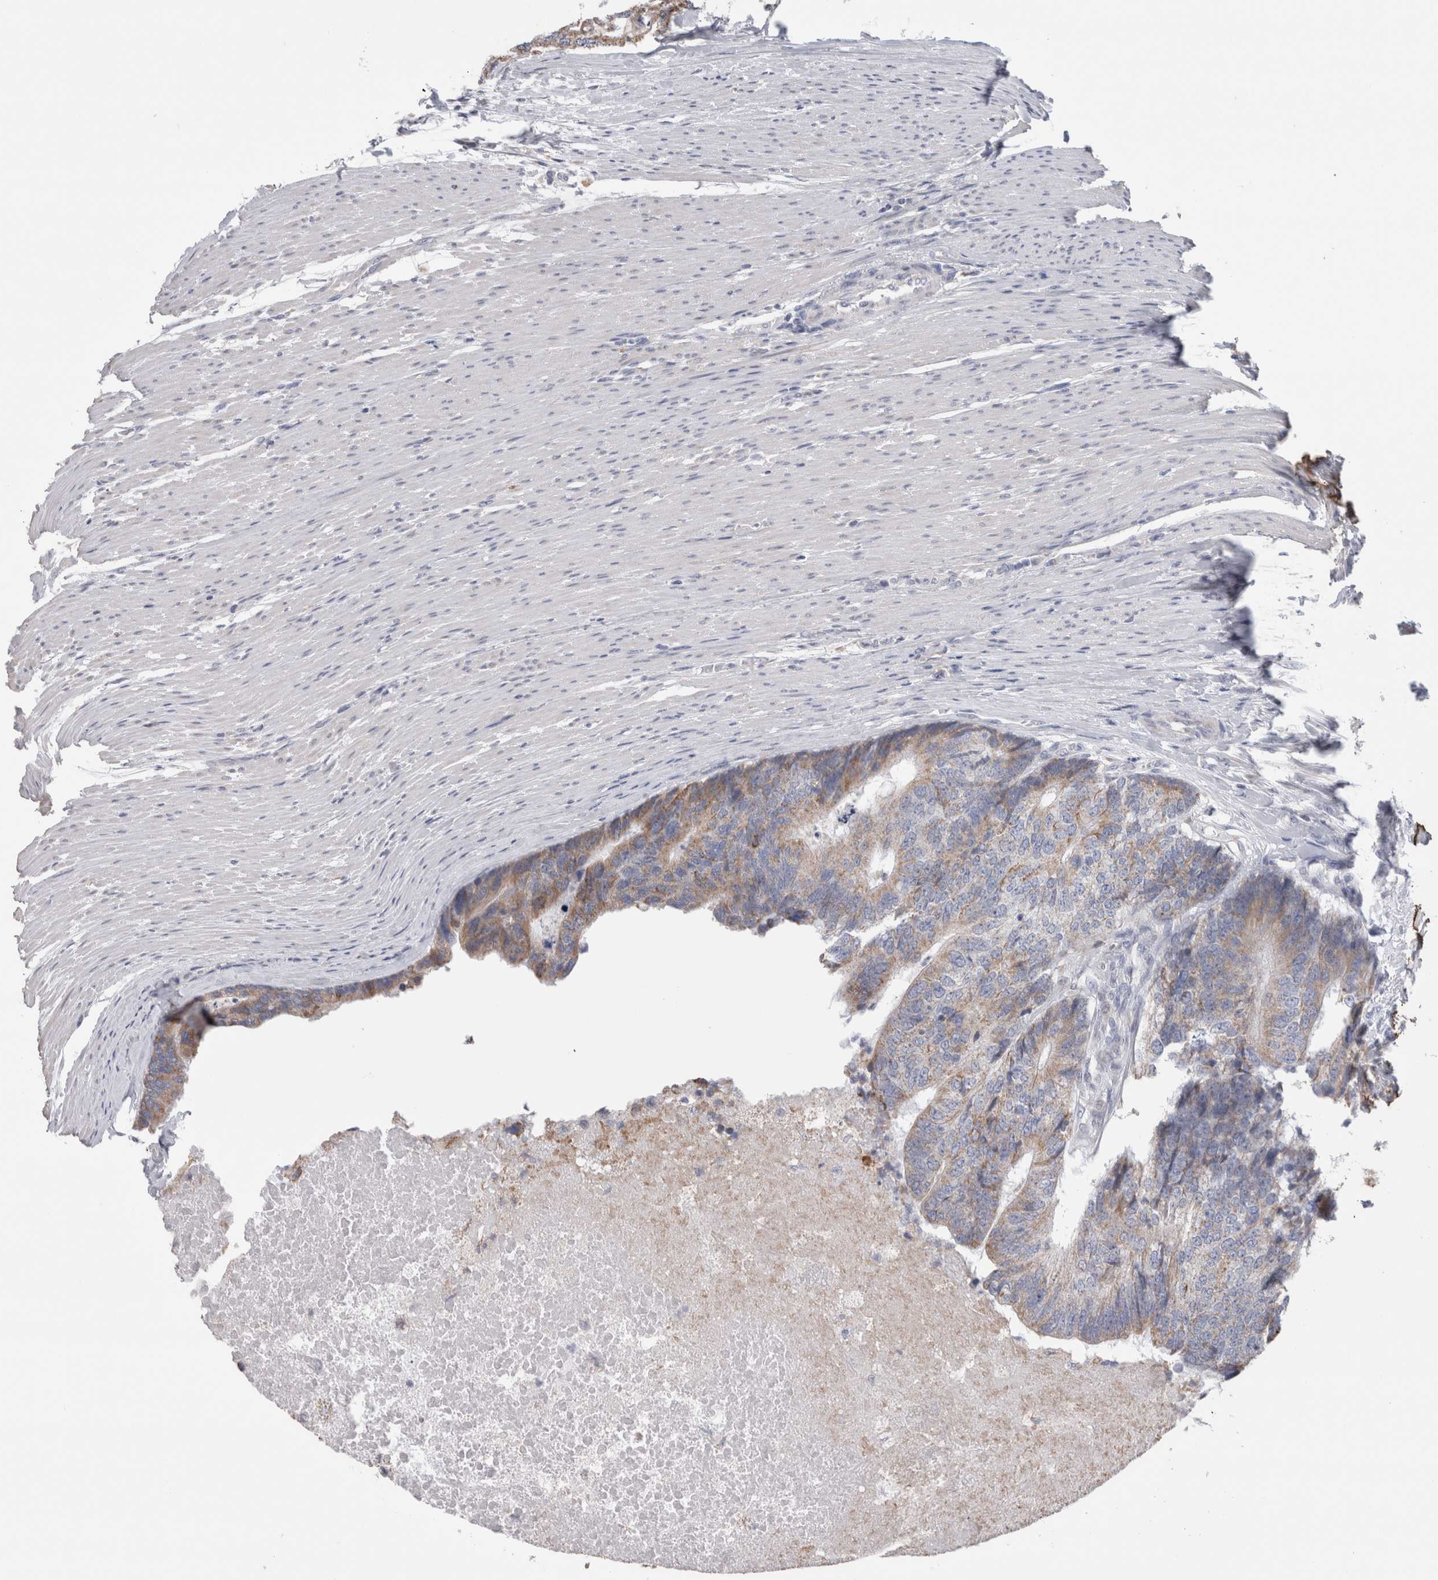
{"staining": {"intensity": "moderate", "quantity": ">75%", "location": "cytoplasmic/membranous"}, "tissue": "colorectal cancer", "cell_type": "Tumor cells", "image_type": "cancer", "snomed": [{"axis": "morphology", "description": "Adenocarcinoma, NOS"}, {"axis": "topography", "description": "Colon"}], "caption": "About >75% of tumor cells in human colorectal cancer (adenocarcinoma) display moderate cytoplasmic/membranous protein expression as visualized by brown immunohistochemical staining.", "gene": "GDAP1", "patient": {"sex": "female", "age": 67}}